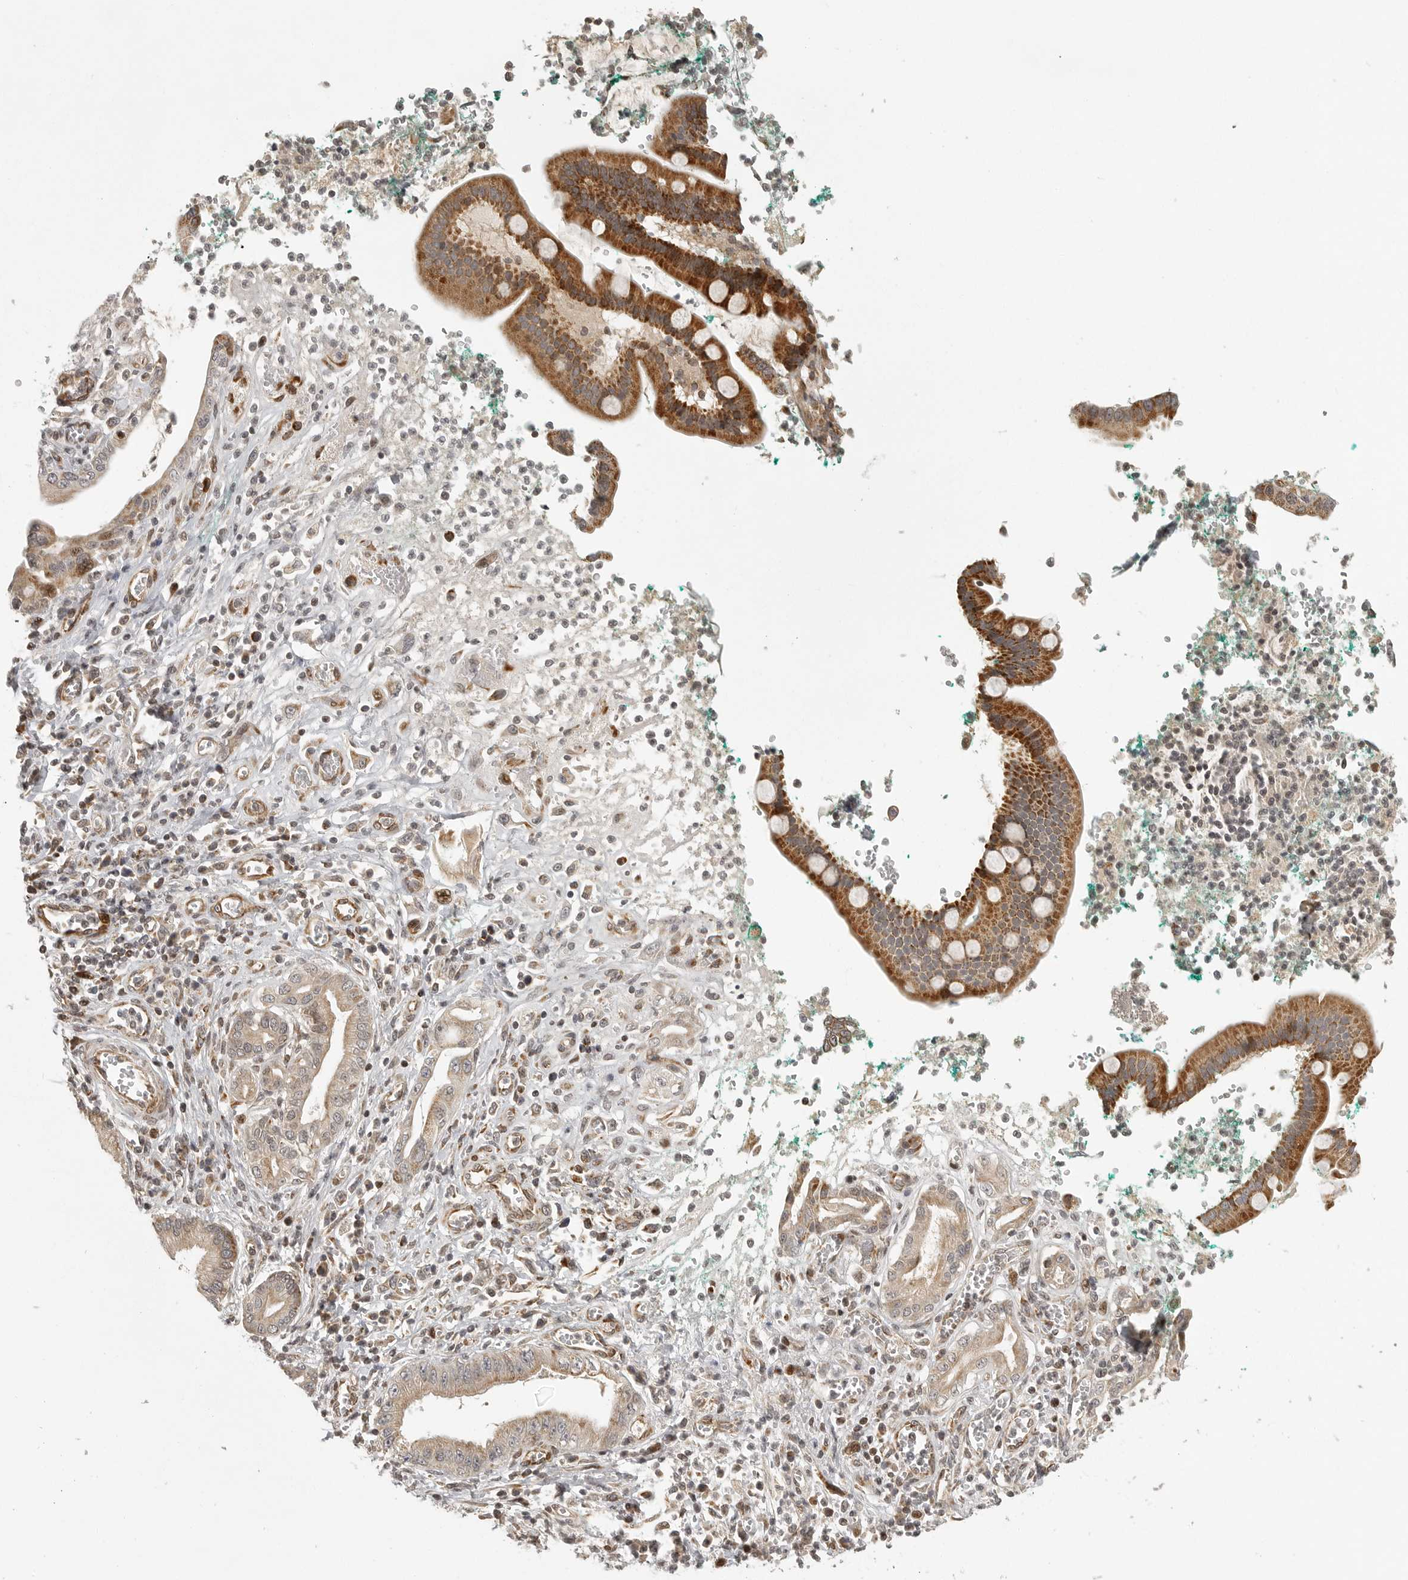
{"staining": {"intensity": "weak", "quantity": ">75%", "location": "cytoplasmic/membranous"}, "tissue": "pancreatic cancer", "cell_type": "Tumor cells", "image_type": "cancer", "snomed": [{"axis": "morphology", "description": "Adenocarcinoma, NOS"}, {"axis": "topography", "description": "Pancreas"}], "caption": "Tumor cells reveal weak cytoplasmic/membranous expression in approximately >75% of cells in adenocarcinoma (pancreatic).", "gene": "NARS2", "patient": {"sex": "male", "age": 78}}